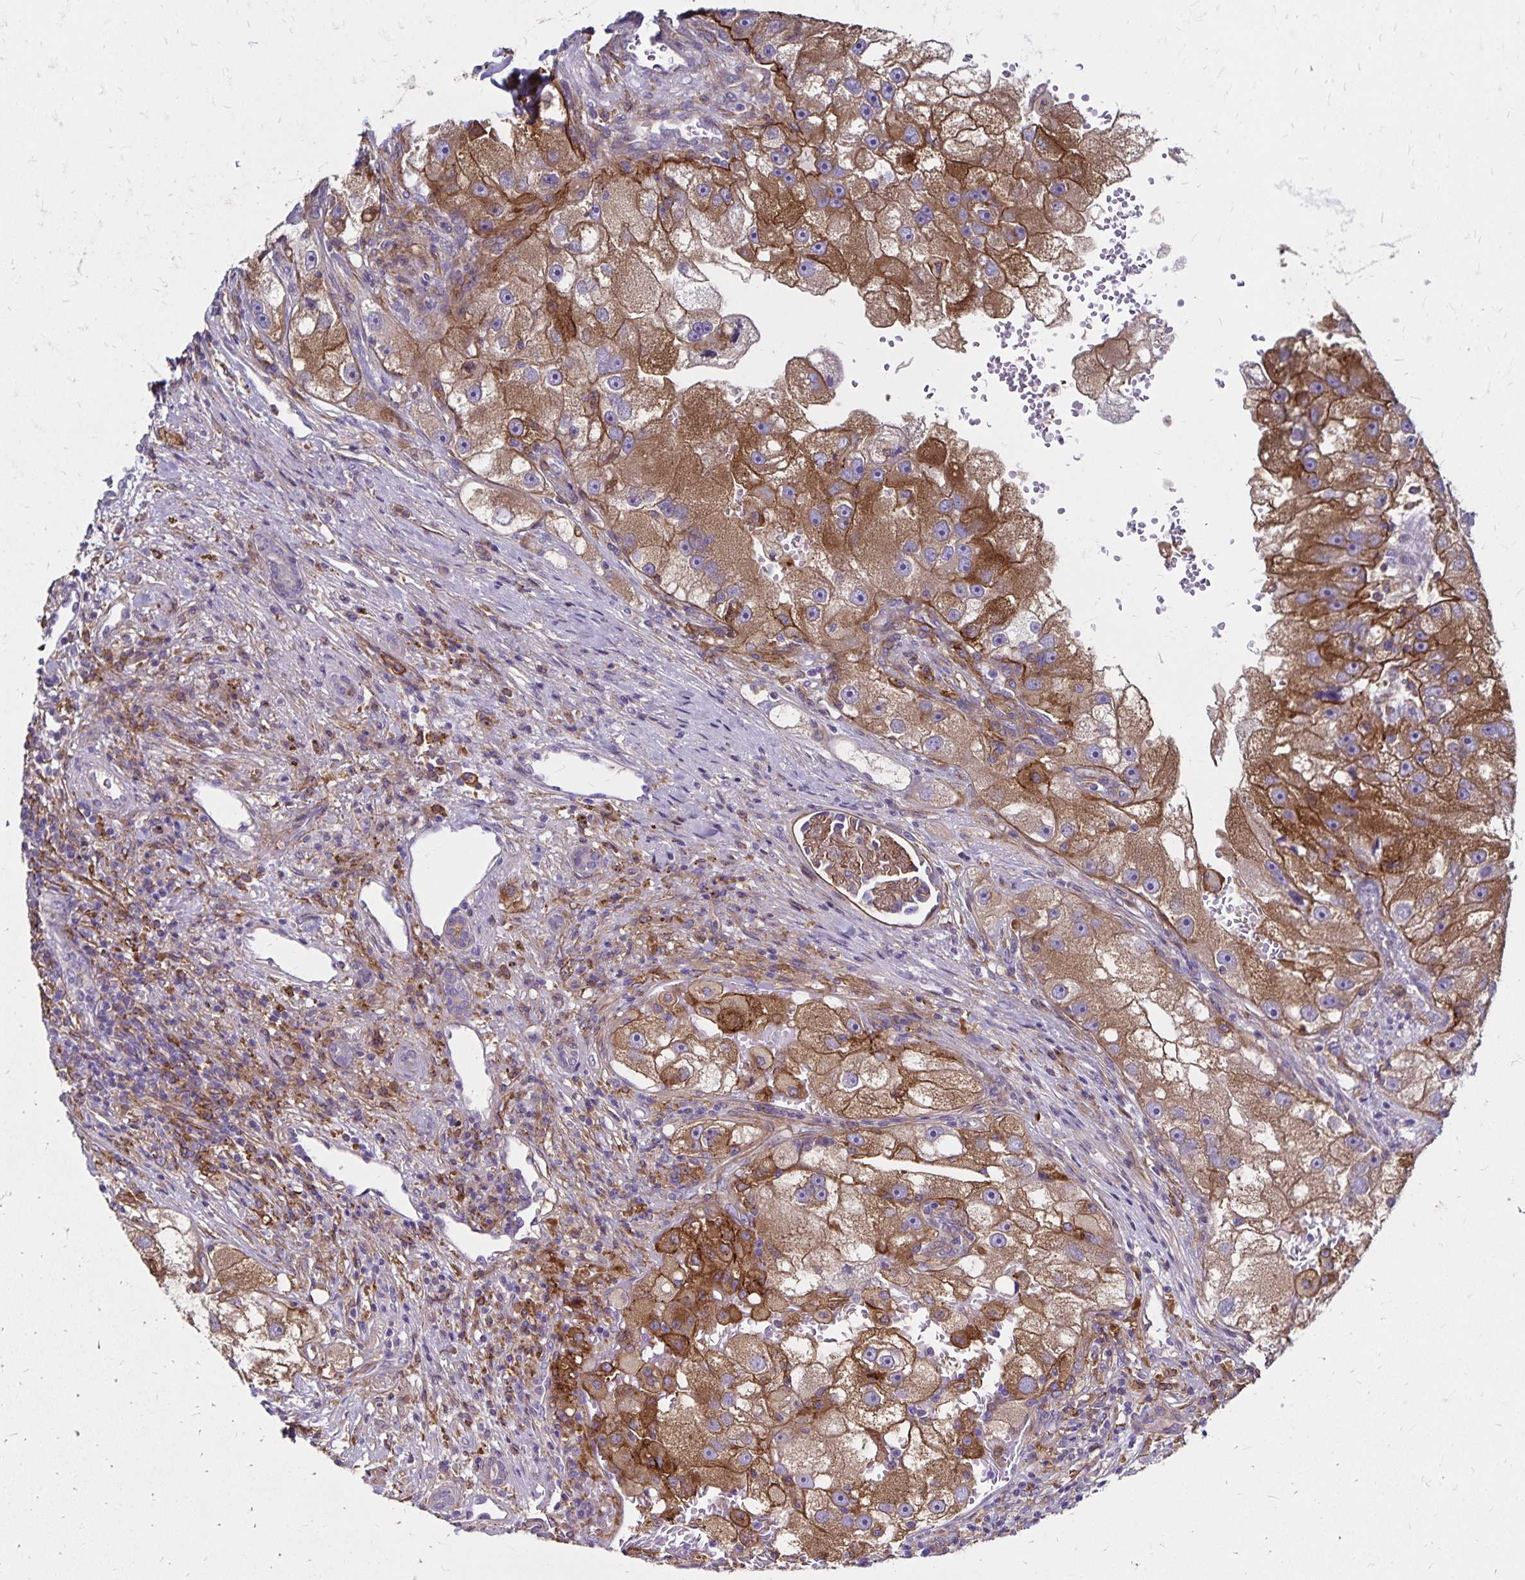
{"staining": {"intensity": "moderate", "quantity": ">75%", "location": "cytoplasmic/membranous"}, "tissue": "renal cancer", "cell_type": "Tumor cells", "image_type": "cancer", "snomed": [{"axis": "morphology", "description": "Adenocarcinoma, NOS"}, {"axis": "topography", "description": "Kidney"}], "caption": "Tumor cells reveal moderate cytoplasmic/membranous positivity in about >75% of cells in renal adenocarcinoma.", "gene": "TNS3", "patient": {"sex": "male", "age": 63}}